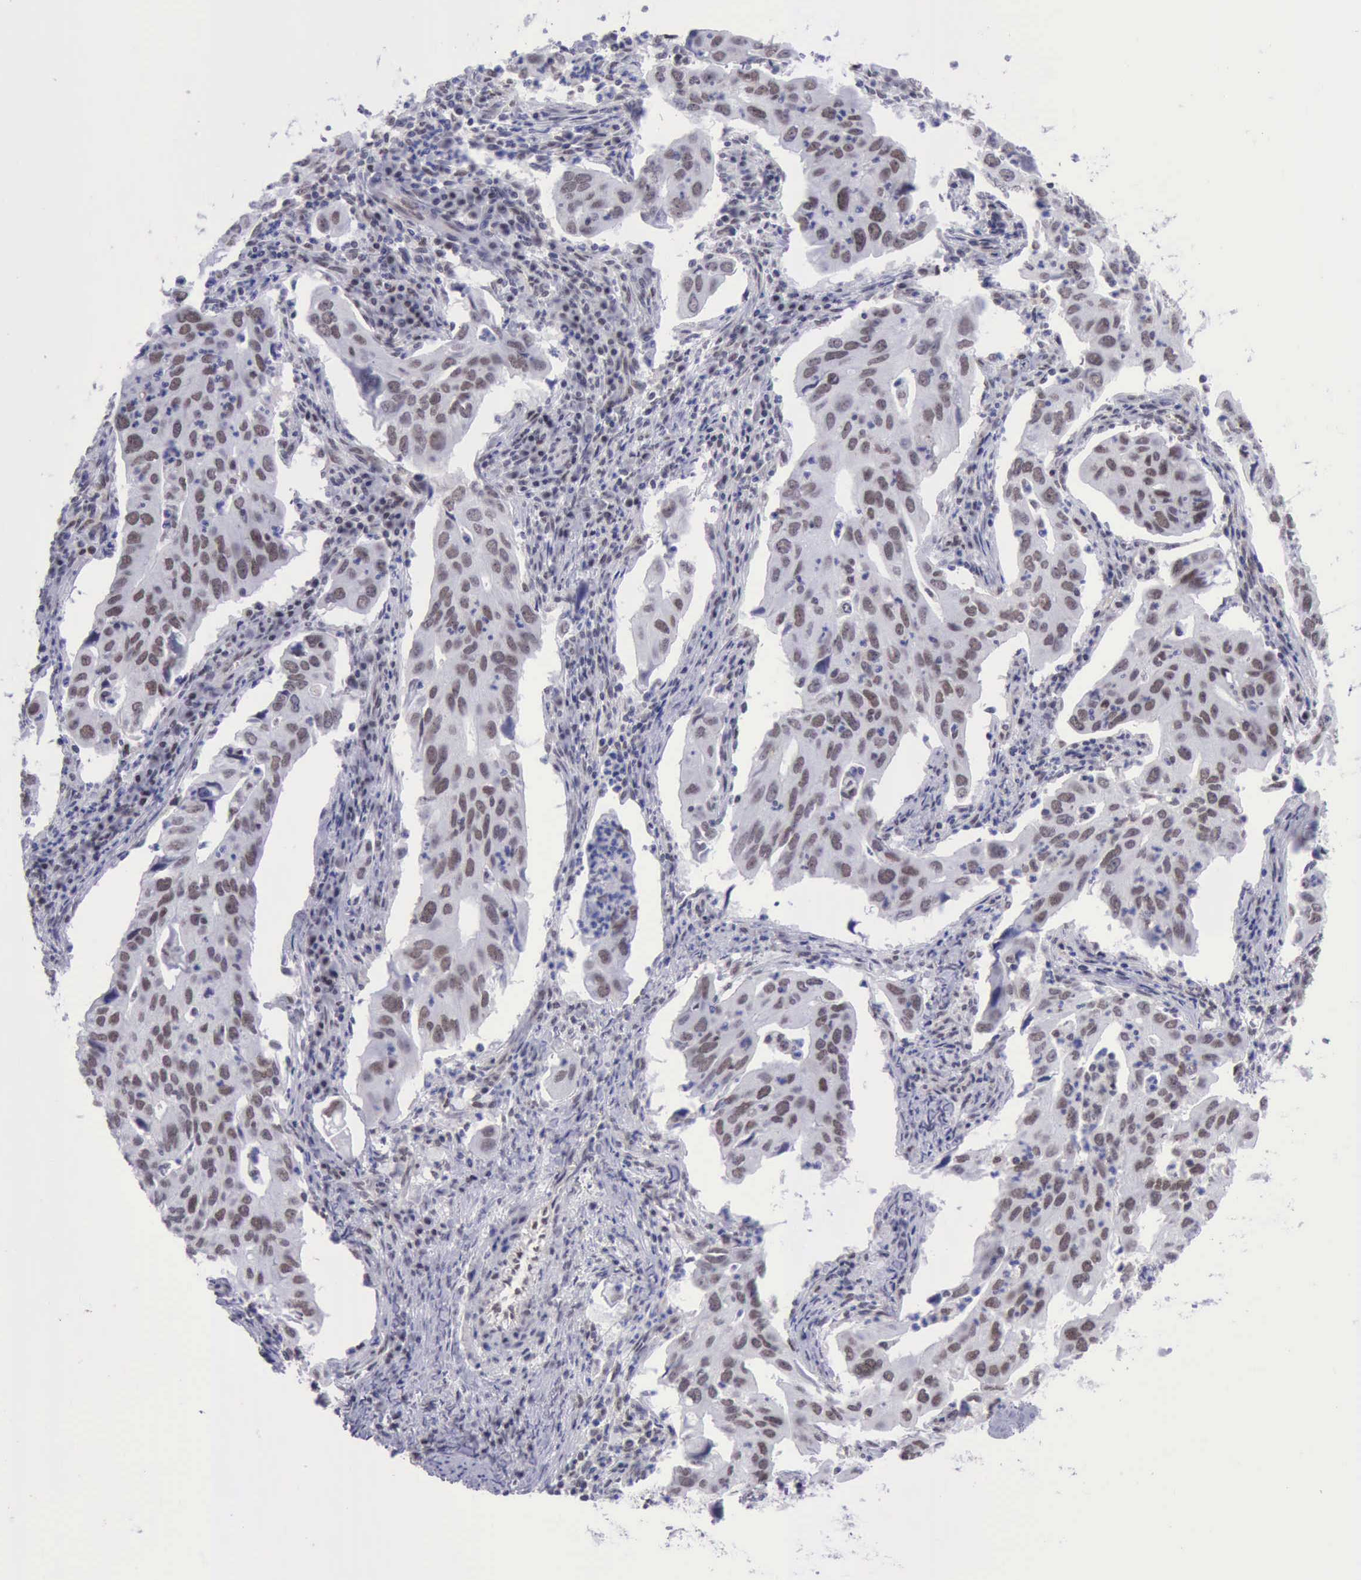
{"staining": {"intensity": "weak", "quantity": "<25%", "location": "nuclear"}, "tissue": "lung cancer", "cell_type": "Tumor cells", "image_type": "cancer", "snomed": [{"axis": "morphology", "description": "Adenocarcinoma, NOS"}, {"axis": "topography", "description": "Lung"}], "caption": "Tumor cells show no significant expression in lung cancer. (Brightfield microscopy of DAB immunohistochemistry (IHC) at high magnification).", "gene": "ERCC4", "patient": {"sex": "male", "age": 48}}